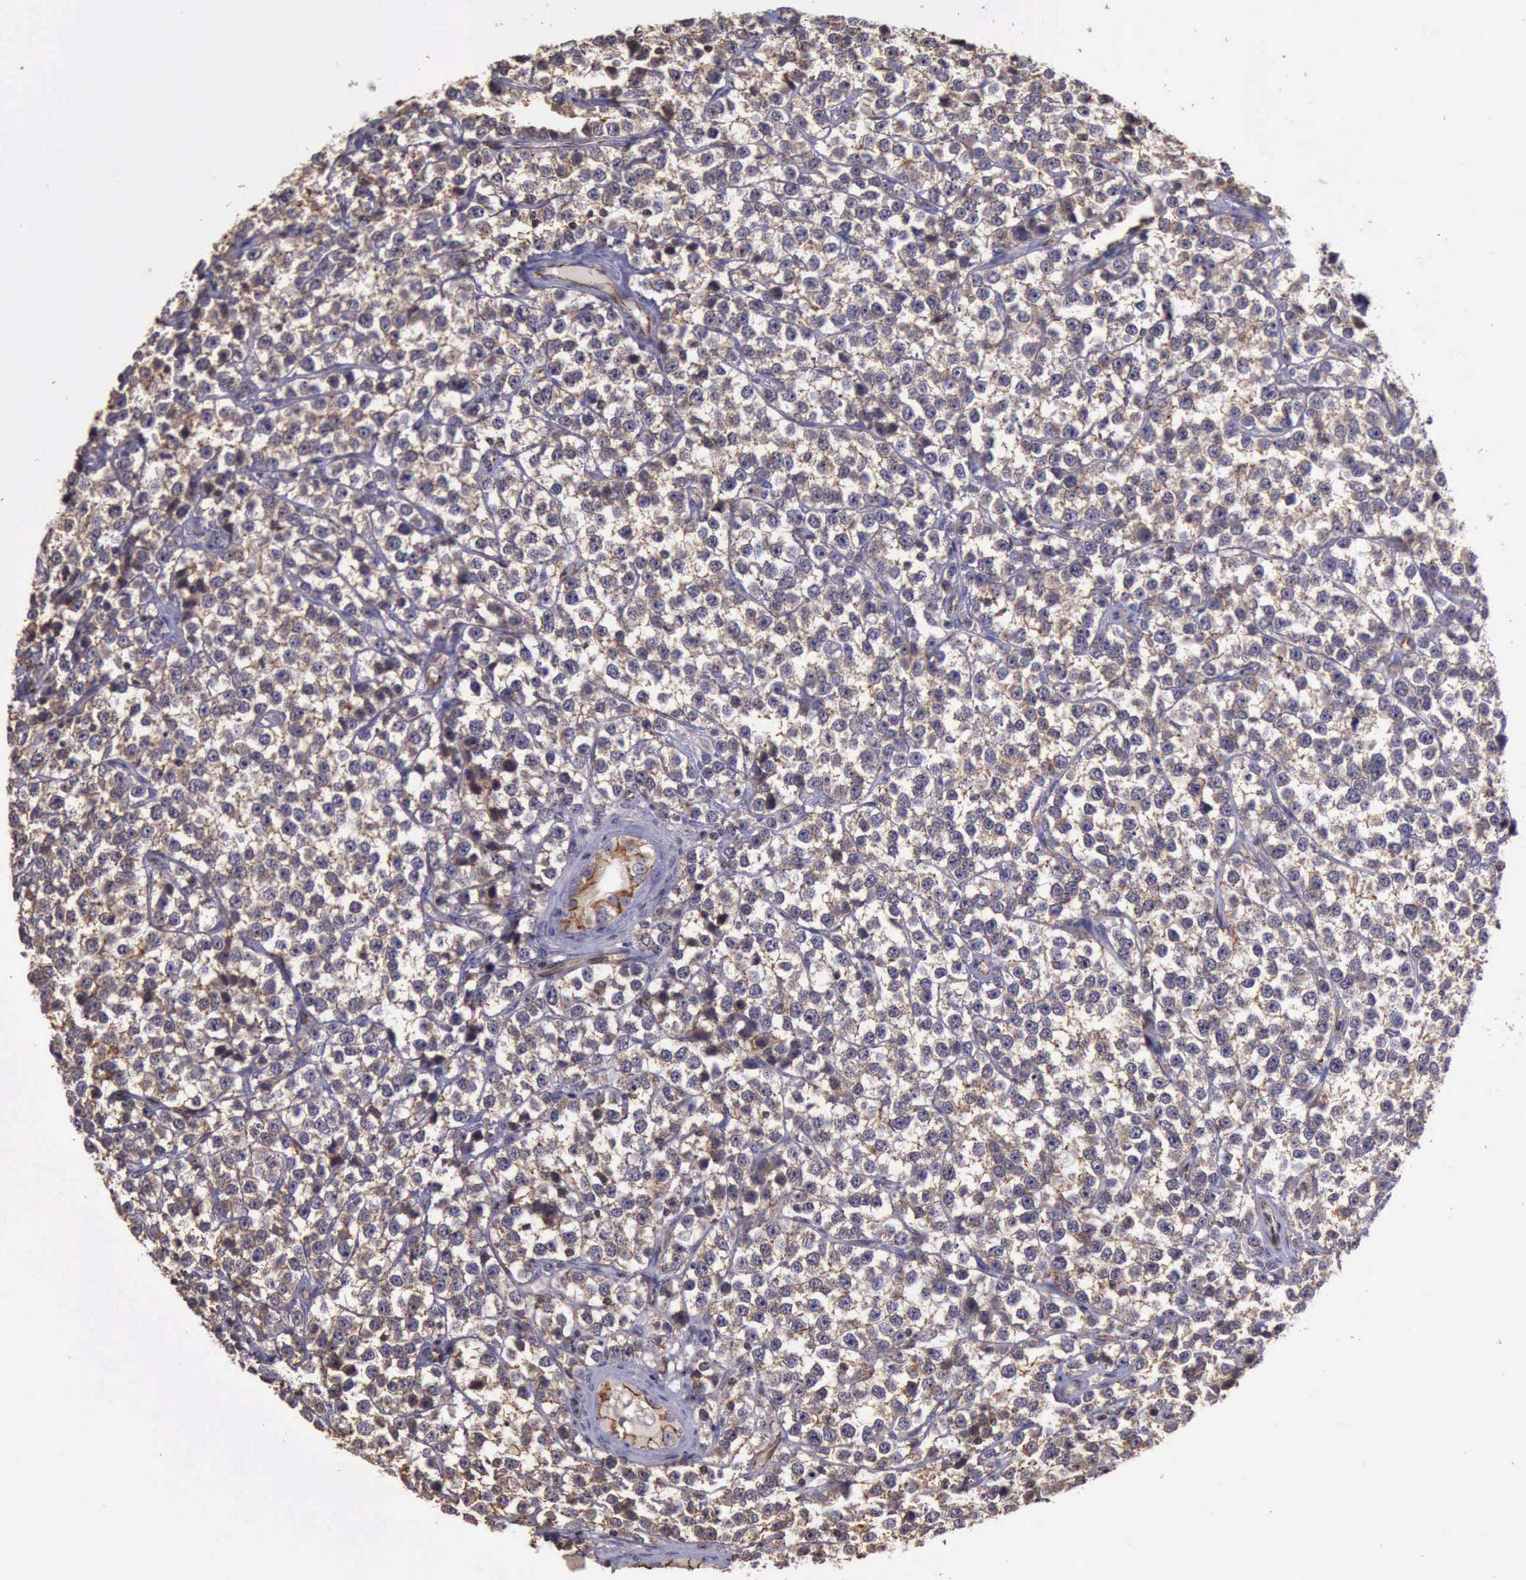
{"staining": {"intensity": "moderate", "quantity": ">75%", "location": "cytoplasmic/membranous"}, "tissue": "testis cancer", "cell_type": "Tumor cells", "image_type": "cancer", "snomed": [{"axis": "morphology", "description": "Seminoma, NOS"}, {"axis": "topography", "description": "Testis"}], "caption": "Testis cancer (seminoma) stained for a protein exhibits moderate cytoplasmic/membranous positivity in tumor cells.", "gene": "CTNNB1", "patient": {"sex": "male", "age": 25}}